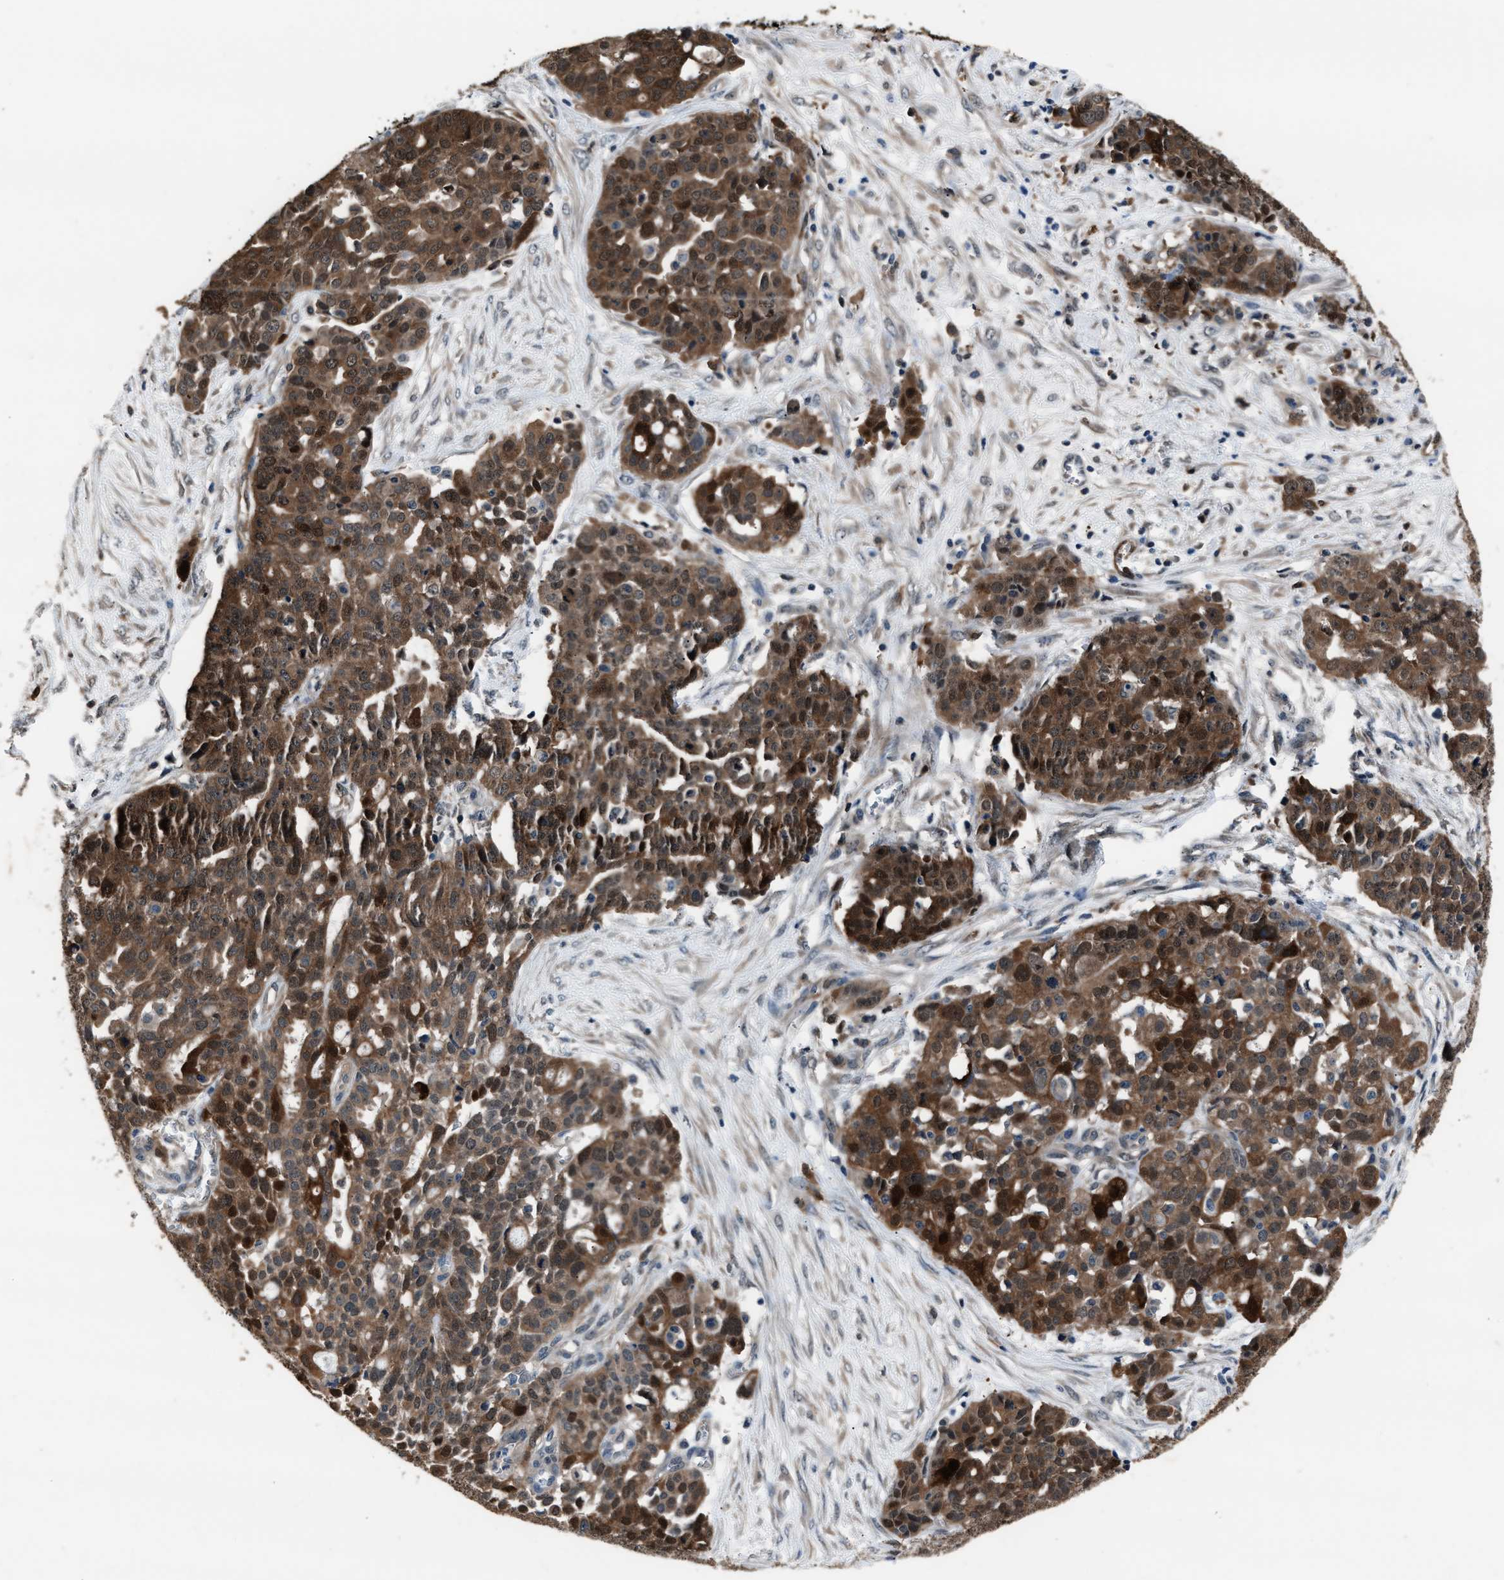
{"staining": {"intensity": "moderate", "quantity": ">75%", "location": "cytoplasmic/membranous,nuclear"}, "tissue": "ovarian cancer", "cell_type": "Tumor cells", "image_type": "cancer", "snomed": [{"axis": "morphology", "description": "Cystadenocarcinoma, serous, NOS"}, {"axis": "topography", "description": "Soft tissue"}, {"axis": "topography", "description": "Ovary"}], "caption": "Immunohistochemistry (IHC) micrograph of human serous cystadenocarcinoma (ovarian) stained for a protein (brown), which shows medium levels of moderate cytoplasmic/membranous and nuclear positivity in about >75% of tumor cells.", "gene": "PPA1", "patient": {"sex": "female", "age": 57}}